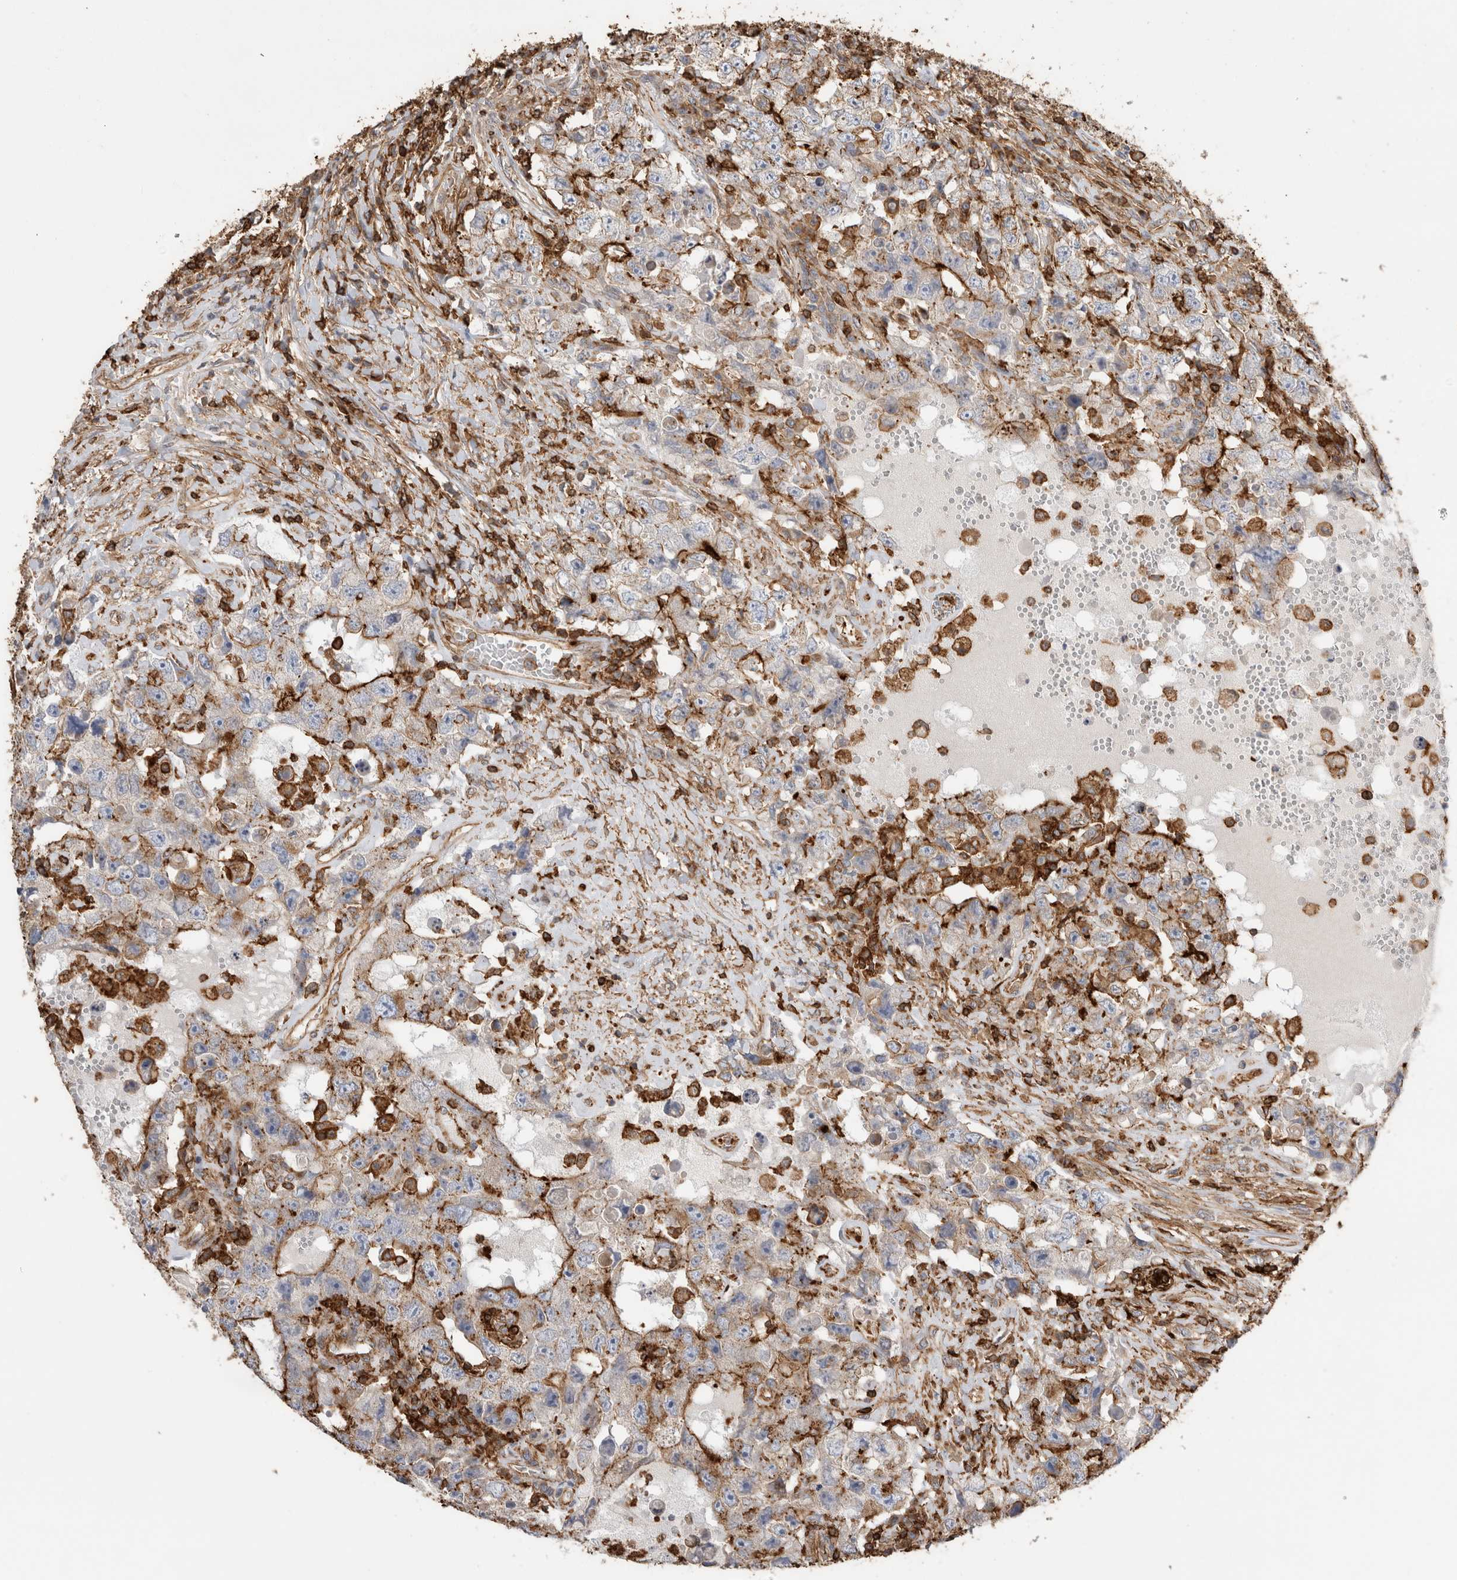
{"staining": {"intensity": "strong", "quantity": "25%-75%", "location": "cytoplasmic/membranous"}, "tissue": "testis cancer", "cell_type": "Tumor cells", "image_type": "cancer", "snomed": [{"axis": "morphology", "description": "Carcinoma, Embryonal, NOS"}, {"axis": "topography", "description": "Testis"}], "caption": "Testis embryonal carcinoma stained with DAB (3,3'-diaminobenzidine) IHC shows high levels of strong cytoplasmic/membranous positivity in about 25%-75% of tumor cells. The staining is performed using DAB brown chromogen to label protein expression. The nuclei are counter-stained blue using hematoxylin.", "gene": "GPER1", "patient": {"sex": "male", "age": 26}}